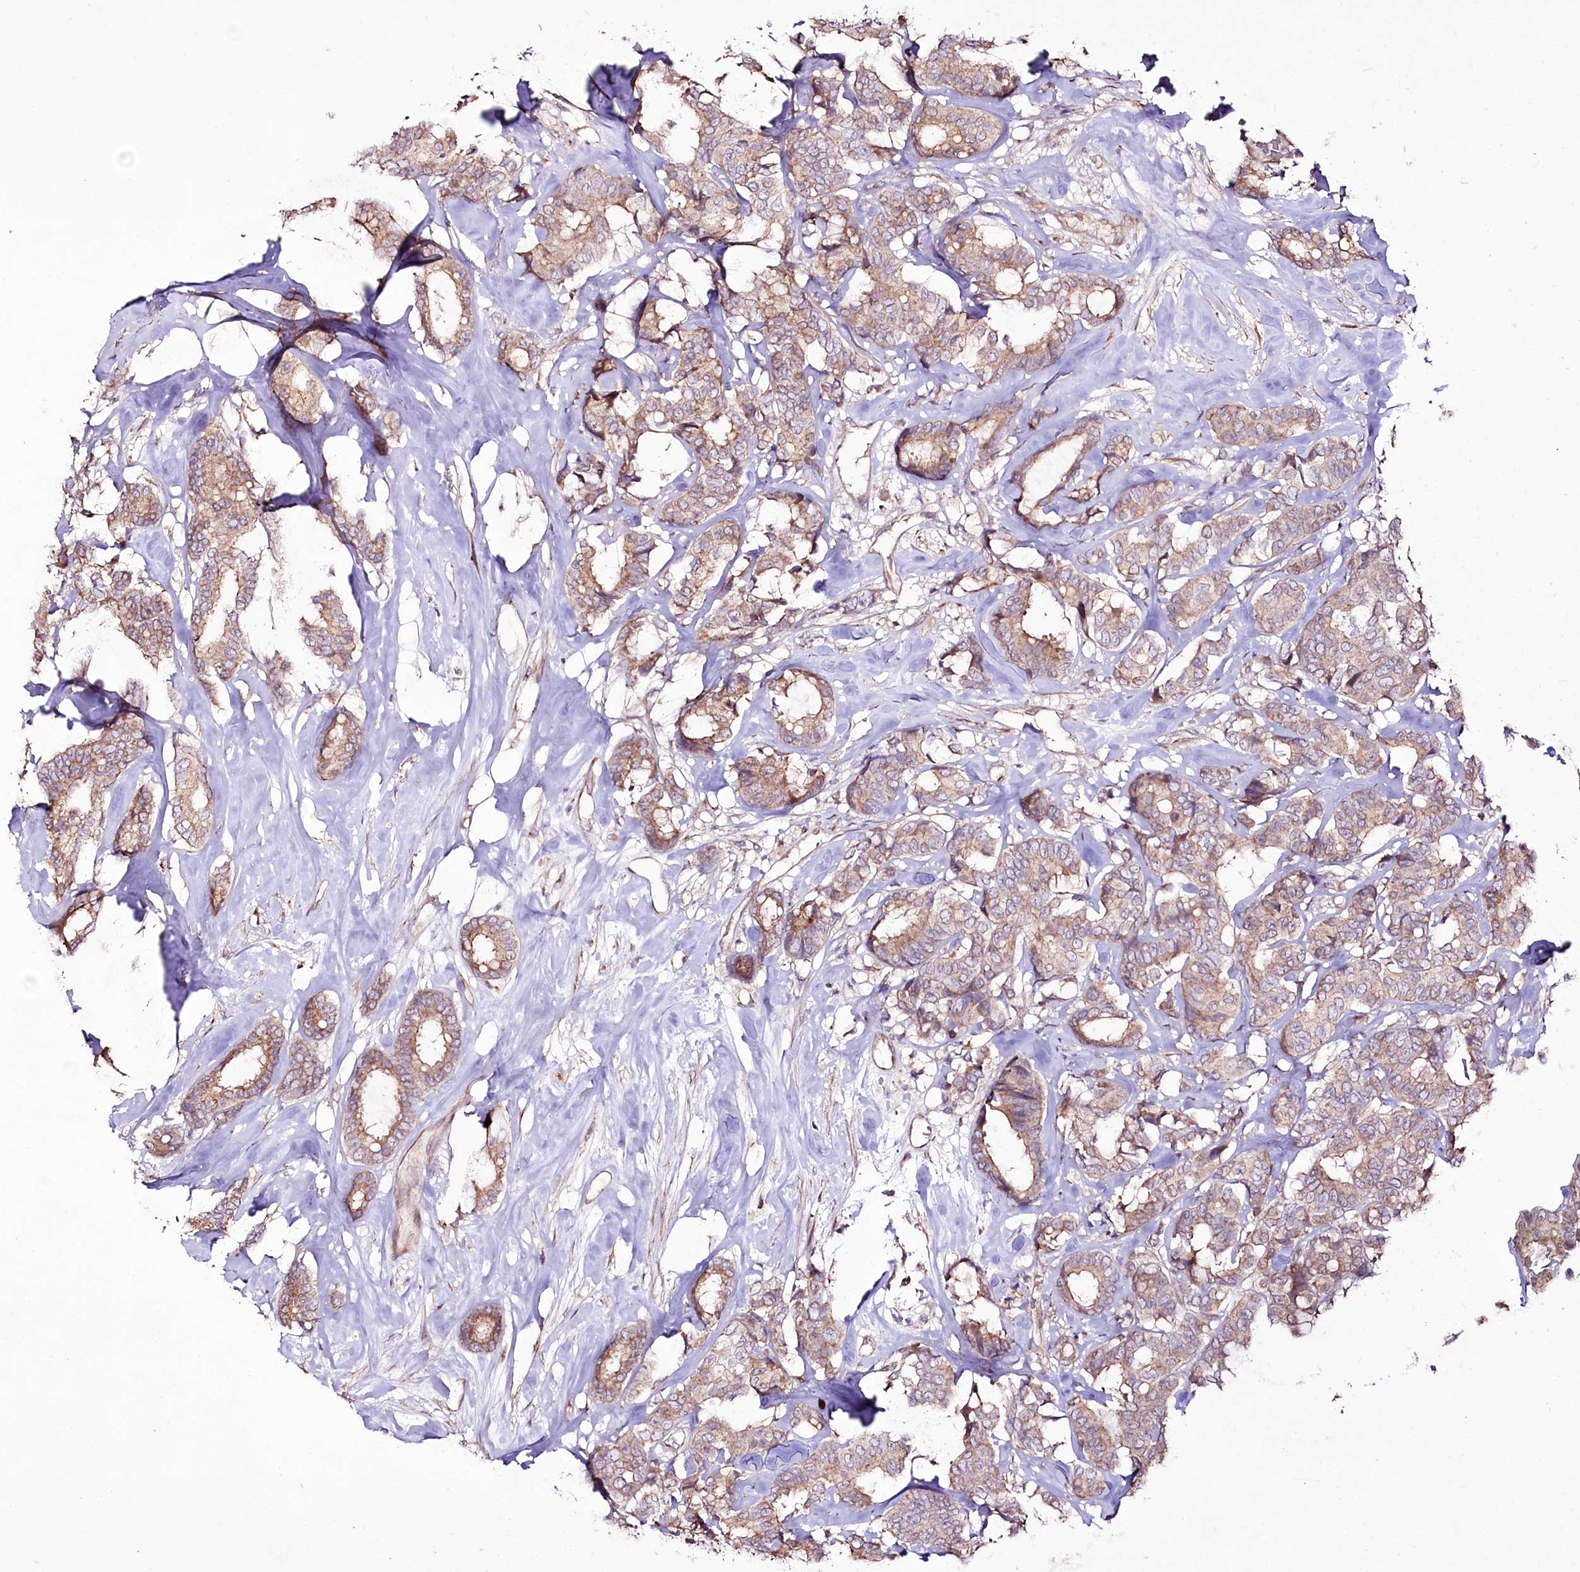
{"staining": {"intensity": "moderate", "quantity": ">75%", "location": "cytoplasmic/membranous"}, "tissue": "breast cancer", "cell_type": "Tumor cells", "image_type": "cancer", "snomed": [{"axis": "morphology", "description": "Duct carcinoma"}, {"axis": "topography", "description": "Breast"}], "caption": "This is an image of immunohistochemistry (IHC) staining of breast invasive ductal carcinoma, which shows moderate positivity in the cytoplasmic/membranous of tumor cells.", "gene": "REXO2", "patient": {"sex": "female", "age": 87}}